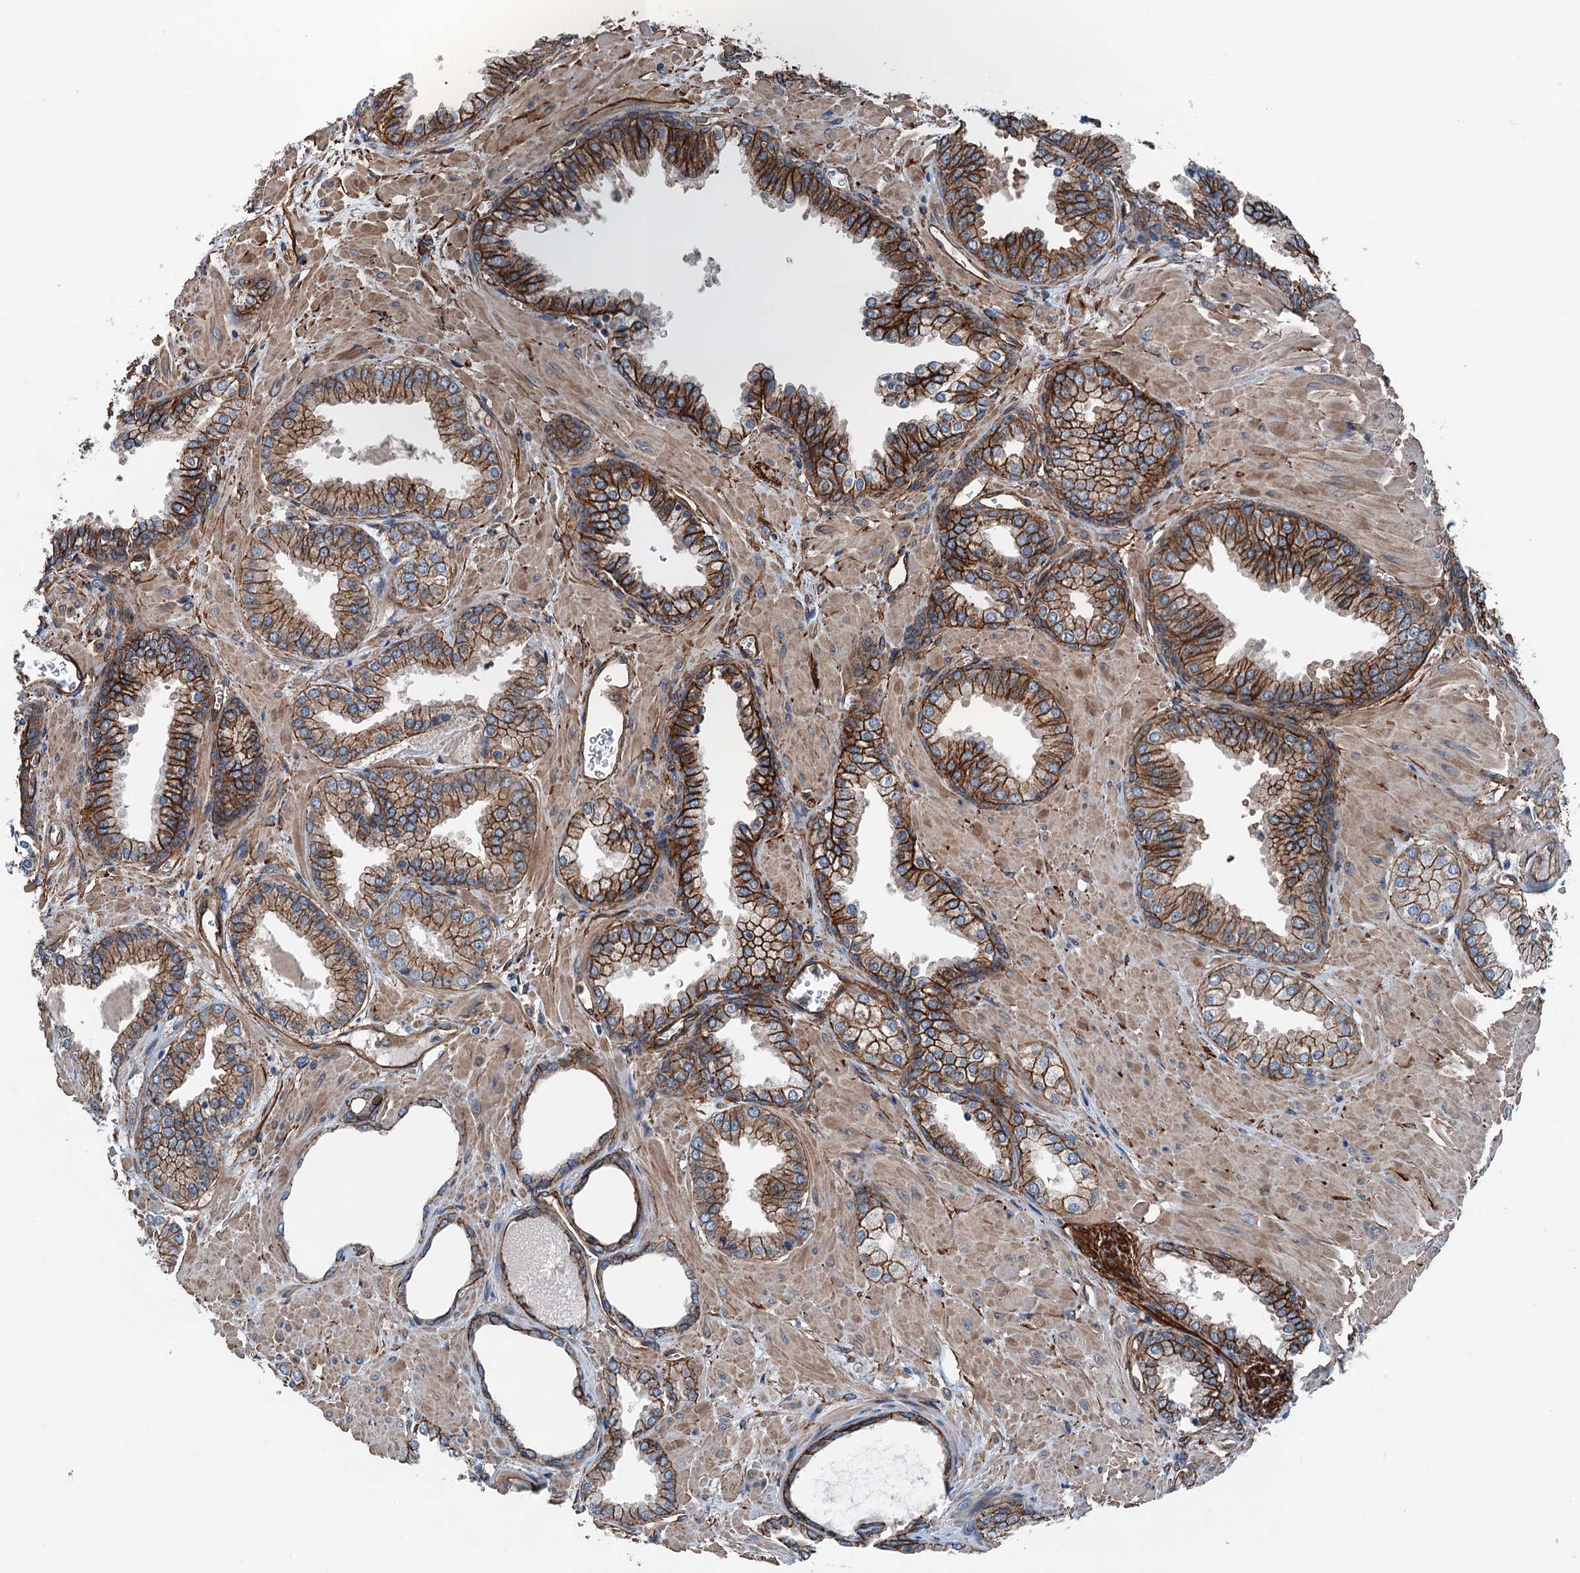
{"staining": {"intensity": "strong", "quantity": ">75%", "location": "cytoplasmic/membranous"}, "tissue": "prostate cancer", "cell_type": "Tumor cells", "image_type": "cancer", "snomed": [{"axis": "morphology", "description": "Adenocarcinoma, Low grade"}, {"axis": "topography", "description": "Prostate"}], "caption": "Prostate cancer tissue reveals strong cytoplasmic/membranous positivity in about >75% of tumor cells, visualized by immunohistochemistry.", "gene": "NMRAL1", "patient": {"sex": "male", "age": 67}}